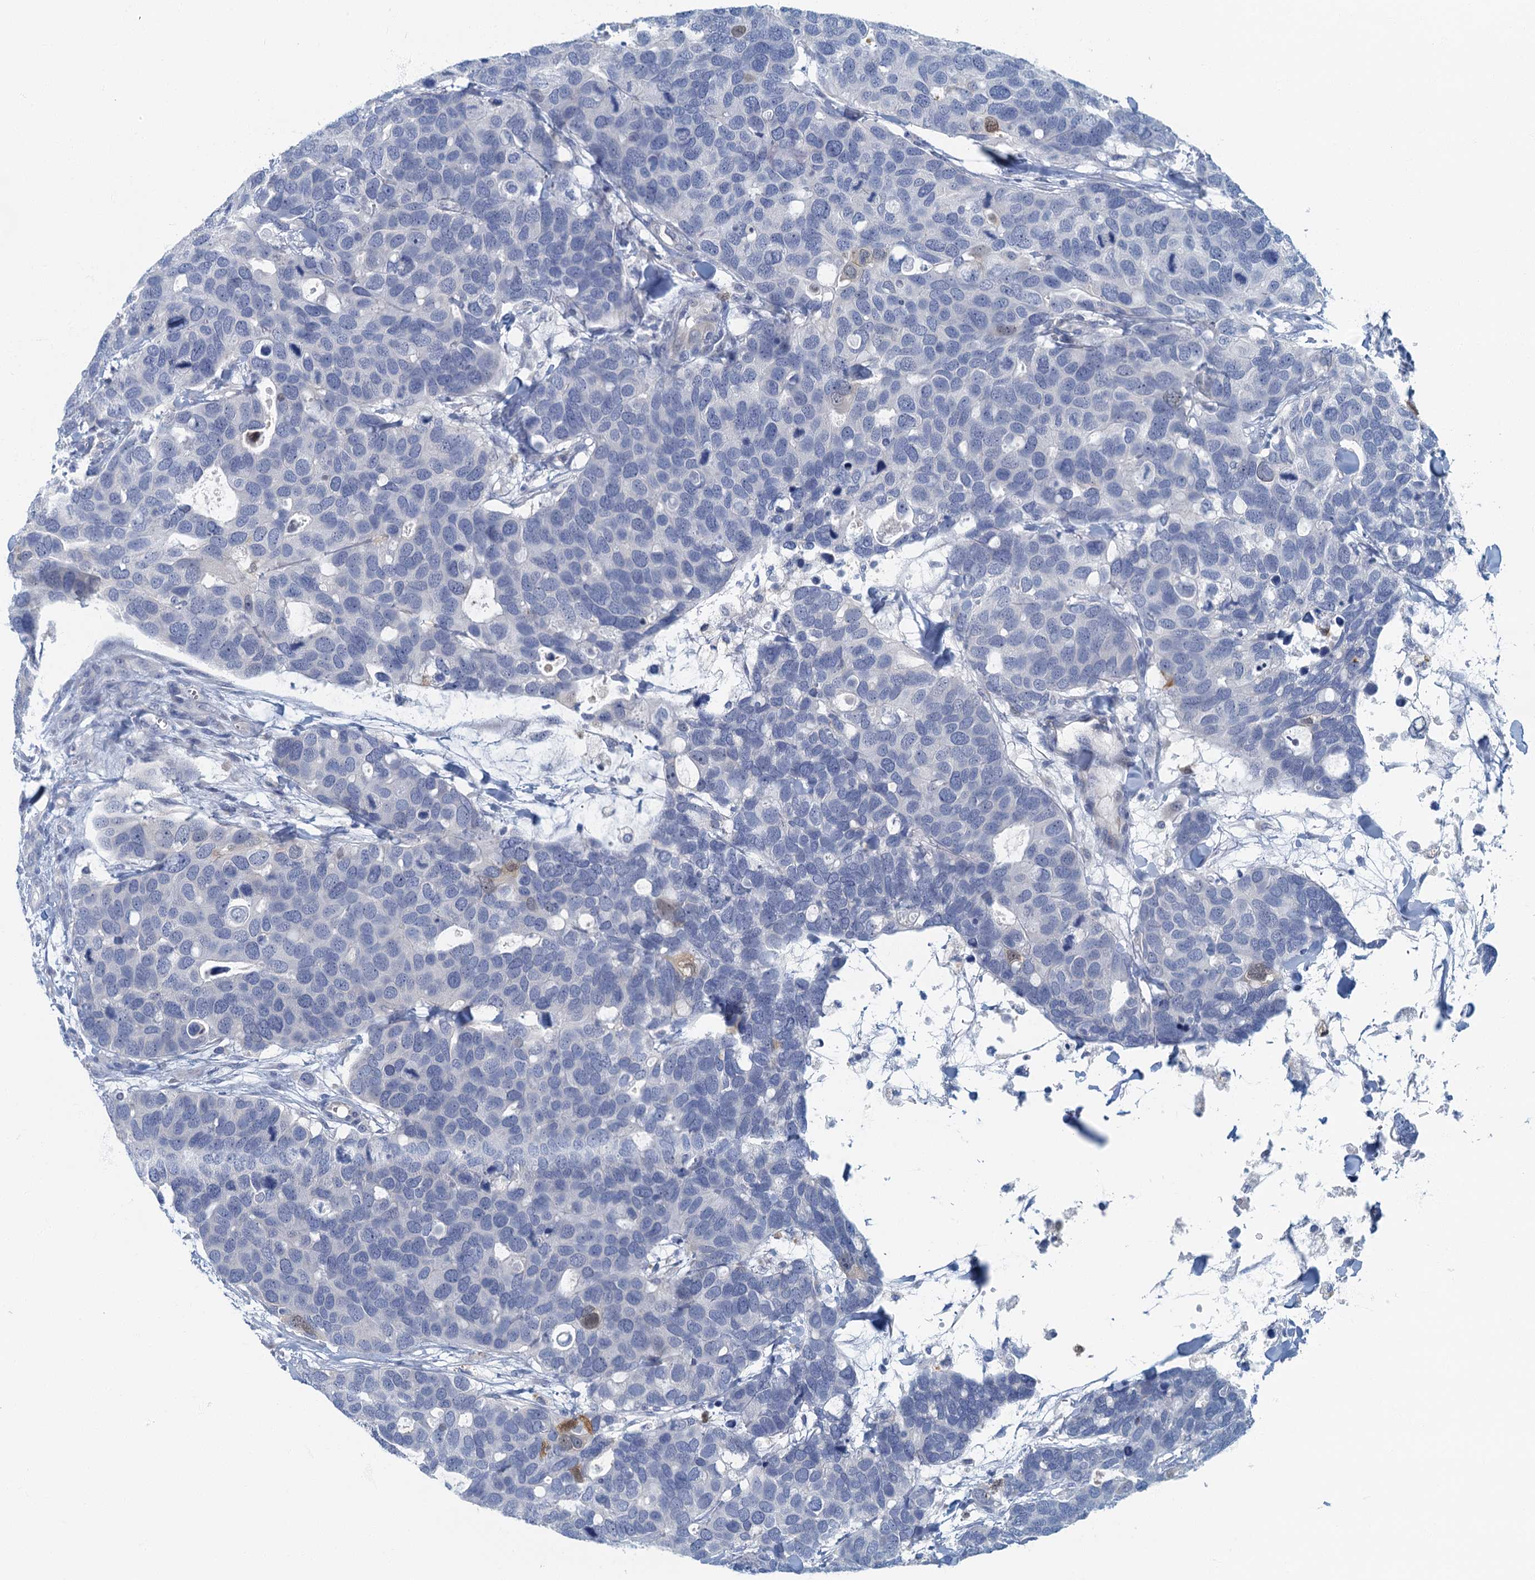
{"staining": {"intensity": "negative", "quantity": "none", "location": "none"}, "tissue": "breast cancer", "cell_type": "Tumor cells", "image_type": "cancer", "snomed": [{"axis": "morphology", "description": "Duct carcinoma"}, {"axis": "topography", "description": "Breast"}], "caption": "Protein analysis of breast cancer (infiltrating ductal carcinoma) shows no significant expression in tumor cells.", "gene": "ANKDD1A", "patient": {"sex": "female", "age": 83}}